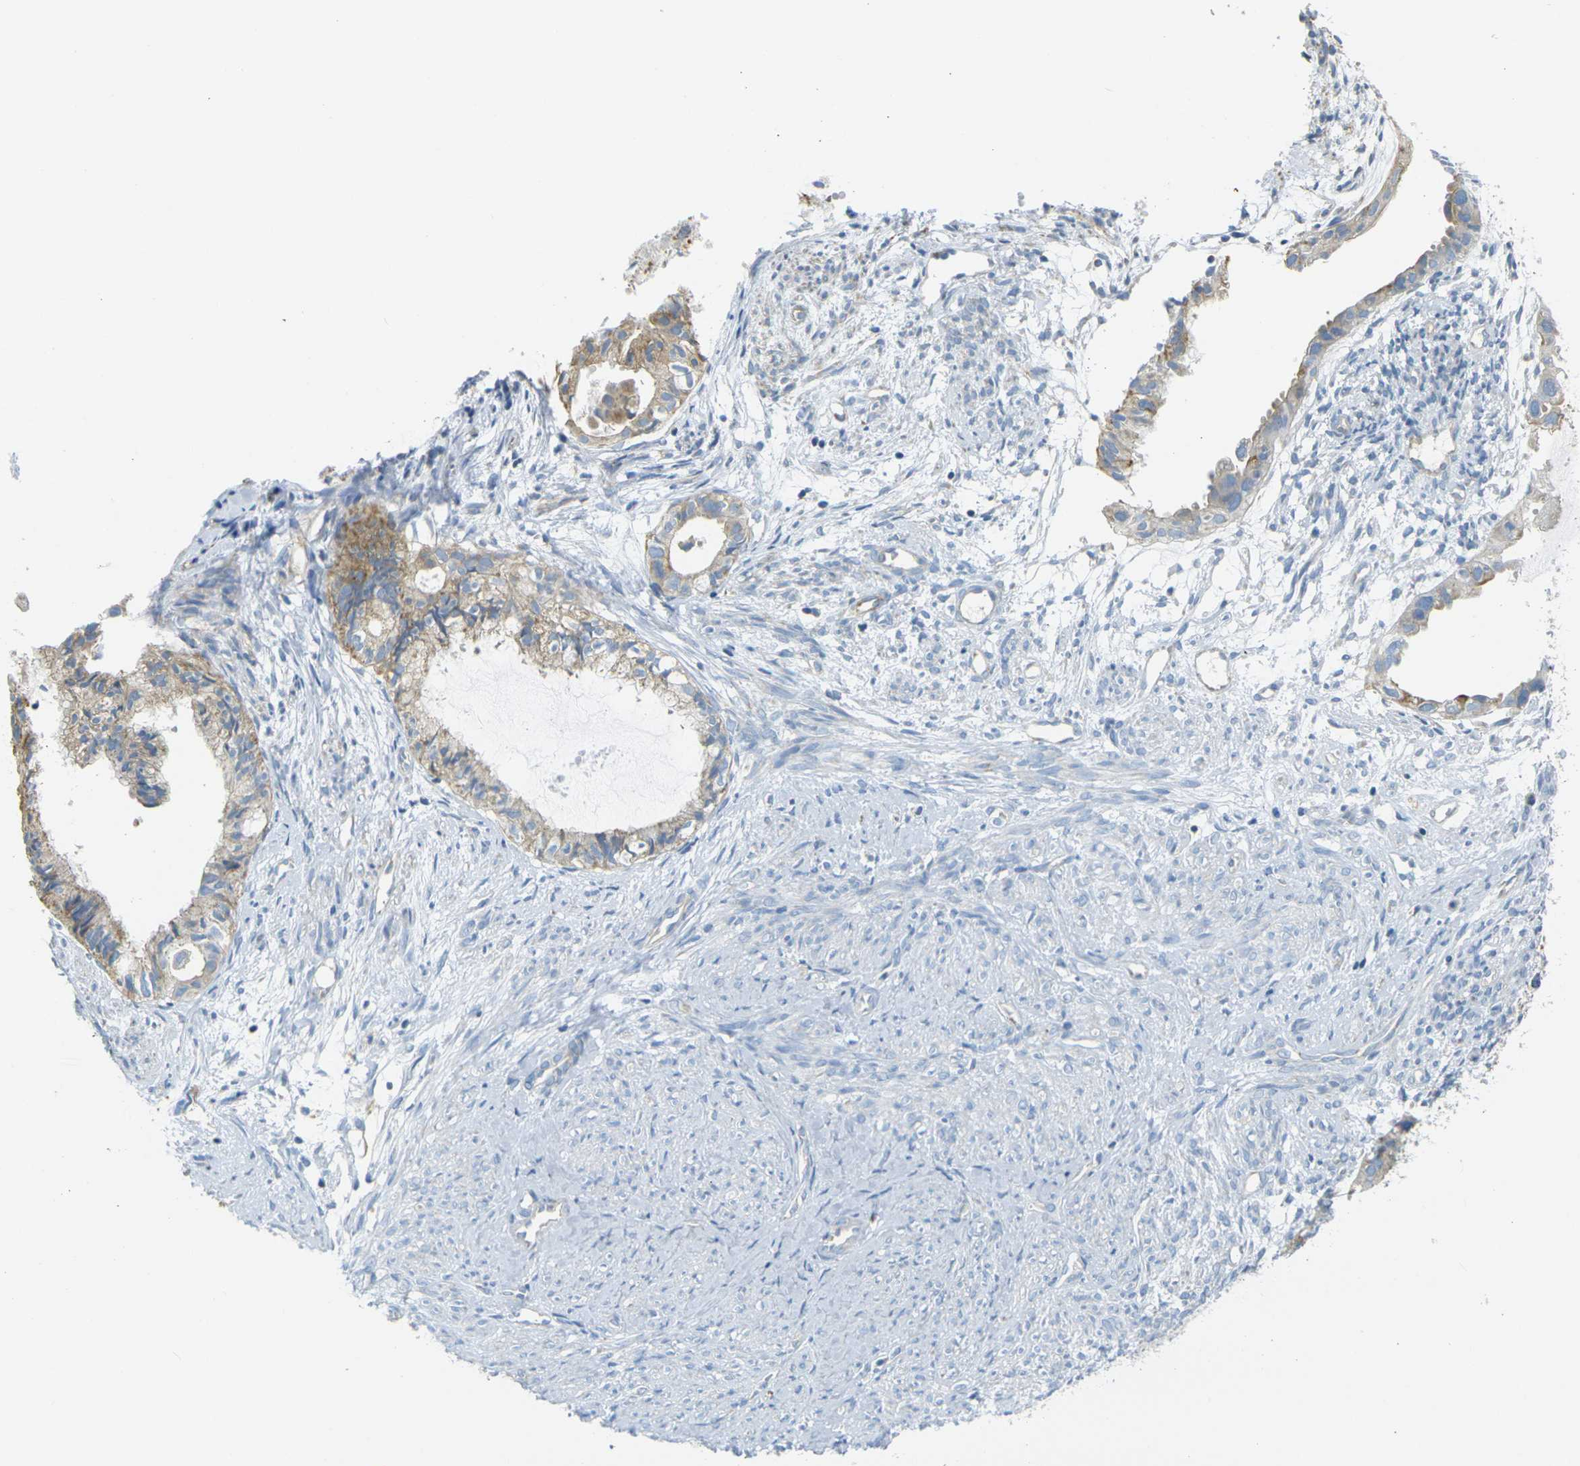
{"staining": {"intensity": "weak", "quantity": ">75%", "location": "cytoplasmic/membranous"}, "tissue": "cervical cancer", "cell_type": "Tumor cells", "image_type": "cancer", "snomed": [{"axis": "morphology", "description": "Normal tissue, NOS"}, {"axis": "morphology", "description": "Adenocarcinoma, NOS"}, {"axis": "topography", "description": "Cervix"}, {"axis": "topography", "description": "Endometrium"}], "caption": "Immunohistochemistry micrograph of cervical cancer stained for a protein (brown), which reveals low levels of weak cytoplasmic/membranous positivity in about >75% of tumor cells.", "gene": "PARD6B", "patient": {"sex": "female", "age": 86}}